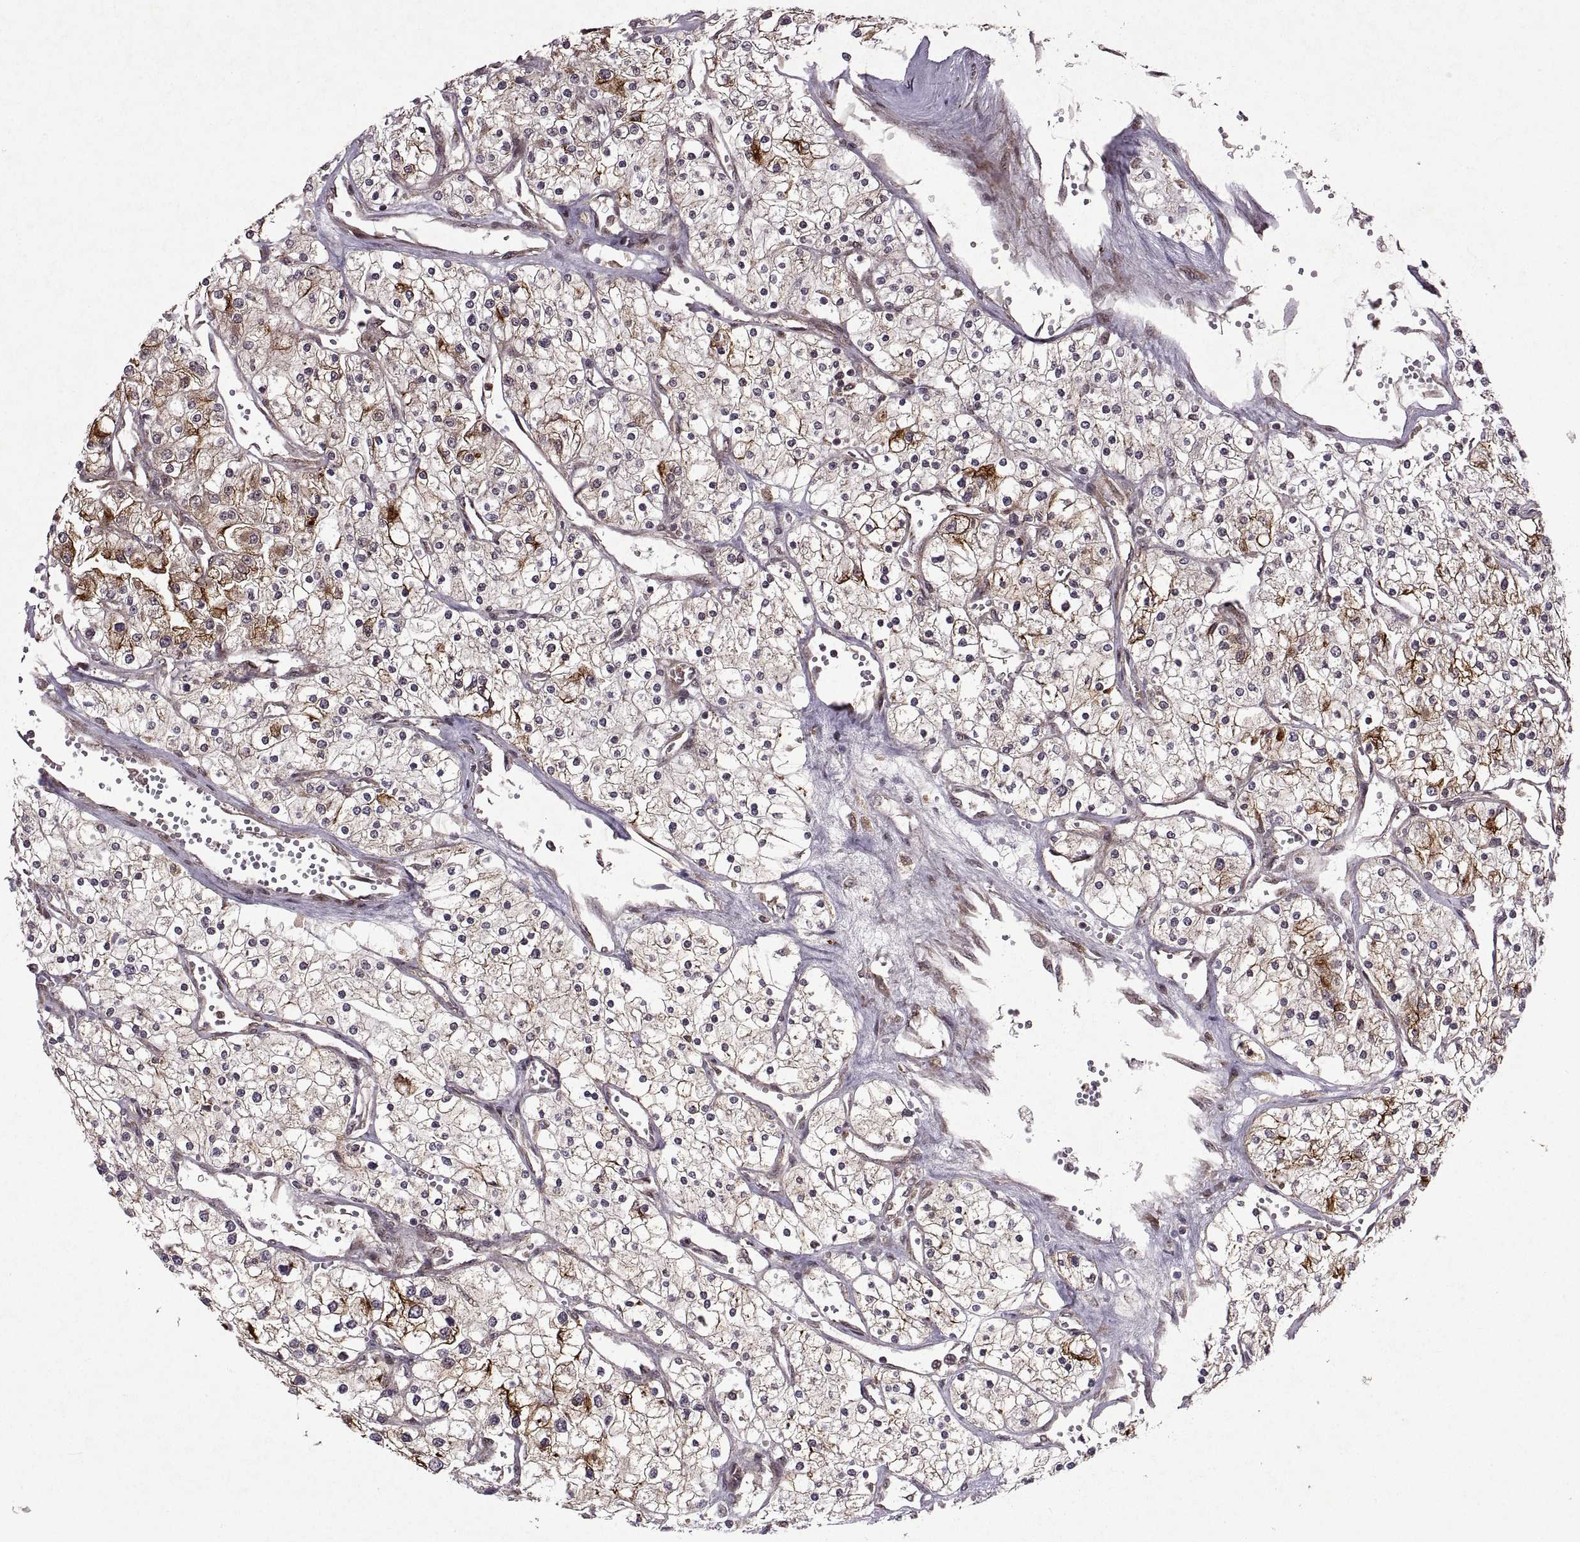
{"staining": {"intensity": "strong", "quantity": "<25%", "location": "cytoplasmic/membranous"}, "tissue": "renal cancer", "cell_type": "Tumor cells", "image_type": "cancer", "snomed": [{"axis": "morphology", "description": "Adenocarcinoma, NOS"}, {"axis": "topography", "description": "Kidney"}], "caption": "Immunohistochemical staining of human adenocarcinoma (renal) displays strong cytoplasmic/membranous protein positivity in about <25% of tumor cells.", "gene": "PTOV1", "patient": {"sex": "male", "age": 80}}